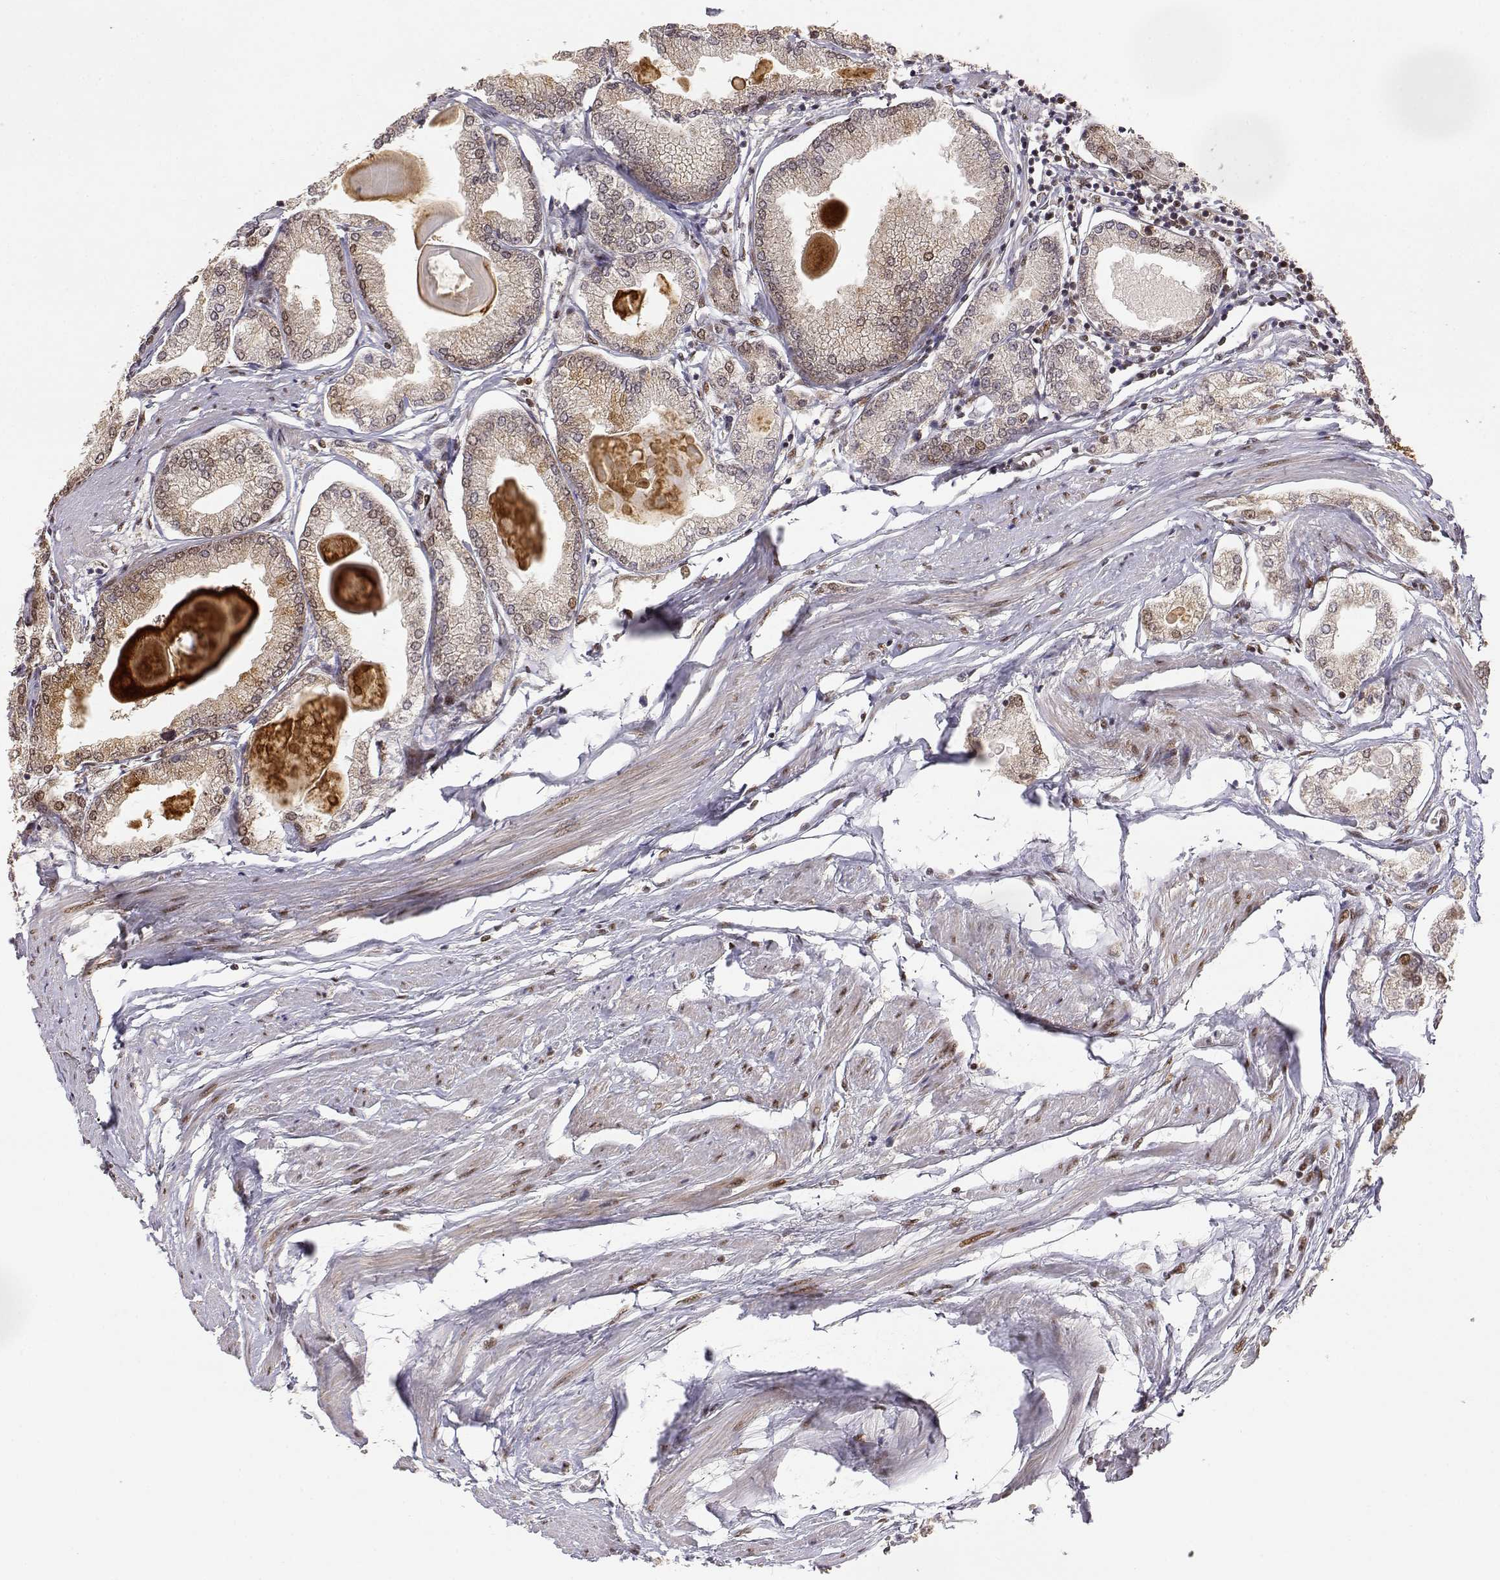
{"staining": {"intensity": "weak", "quantity": "<25%", "location": "cytoplasmic/membranous,nuclear"}, "tissue": "prostate cancer", "cell_type": "Tumor cells", "image_type": "cancer", "snomed": [{"axis": "morphology", "description": "Adenocarcinoma, High grade"}, {"axis": "topography", "description": "Prostate"}], "caption": "Tumor cells show no significant positivity in prostate high-grade adenocarcinoma.", "gene": "BRCA1", "patient": {"sex": "male", "age": 68}}